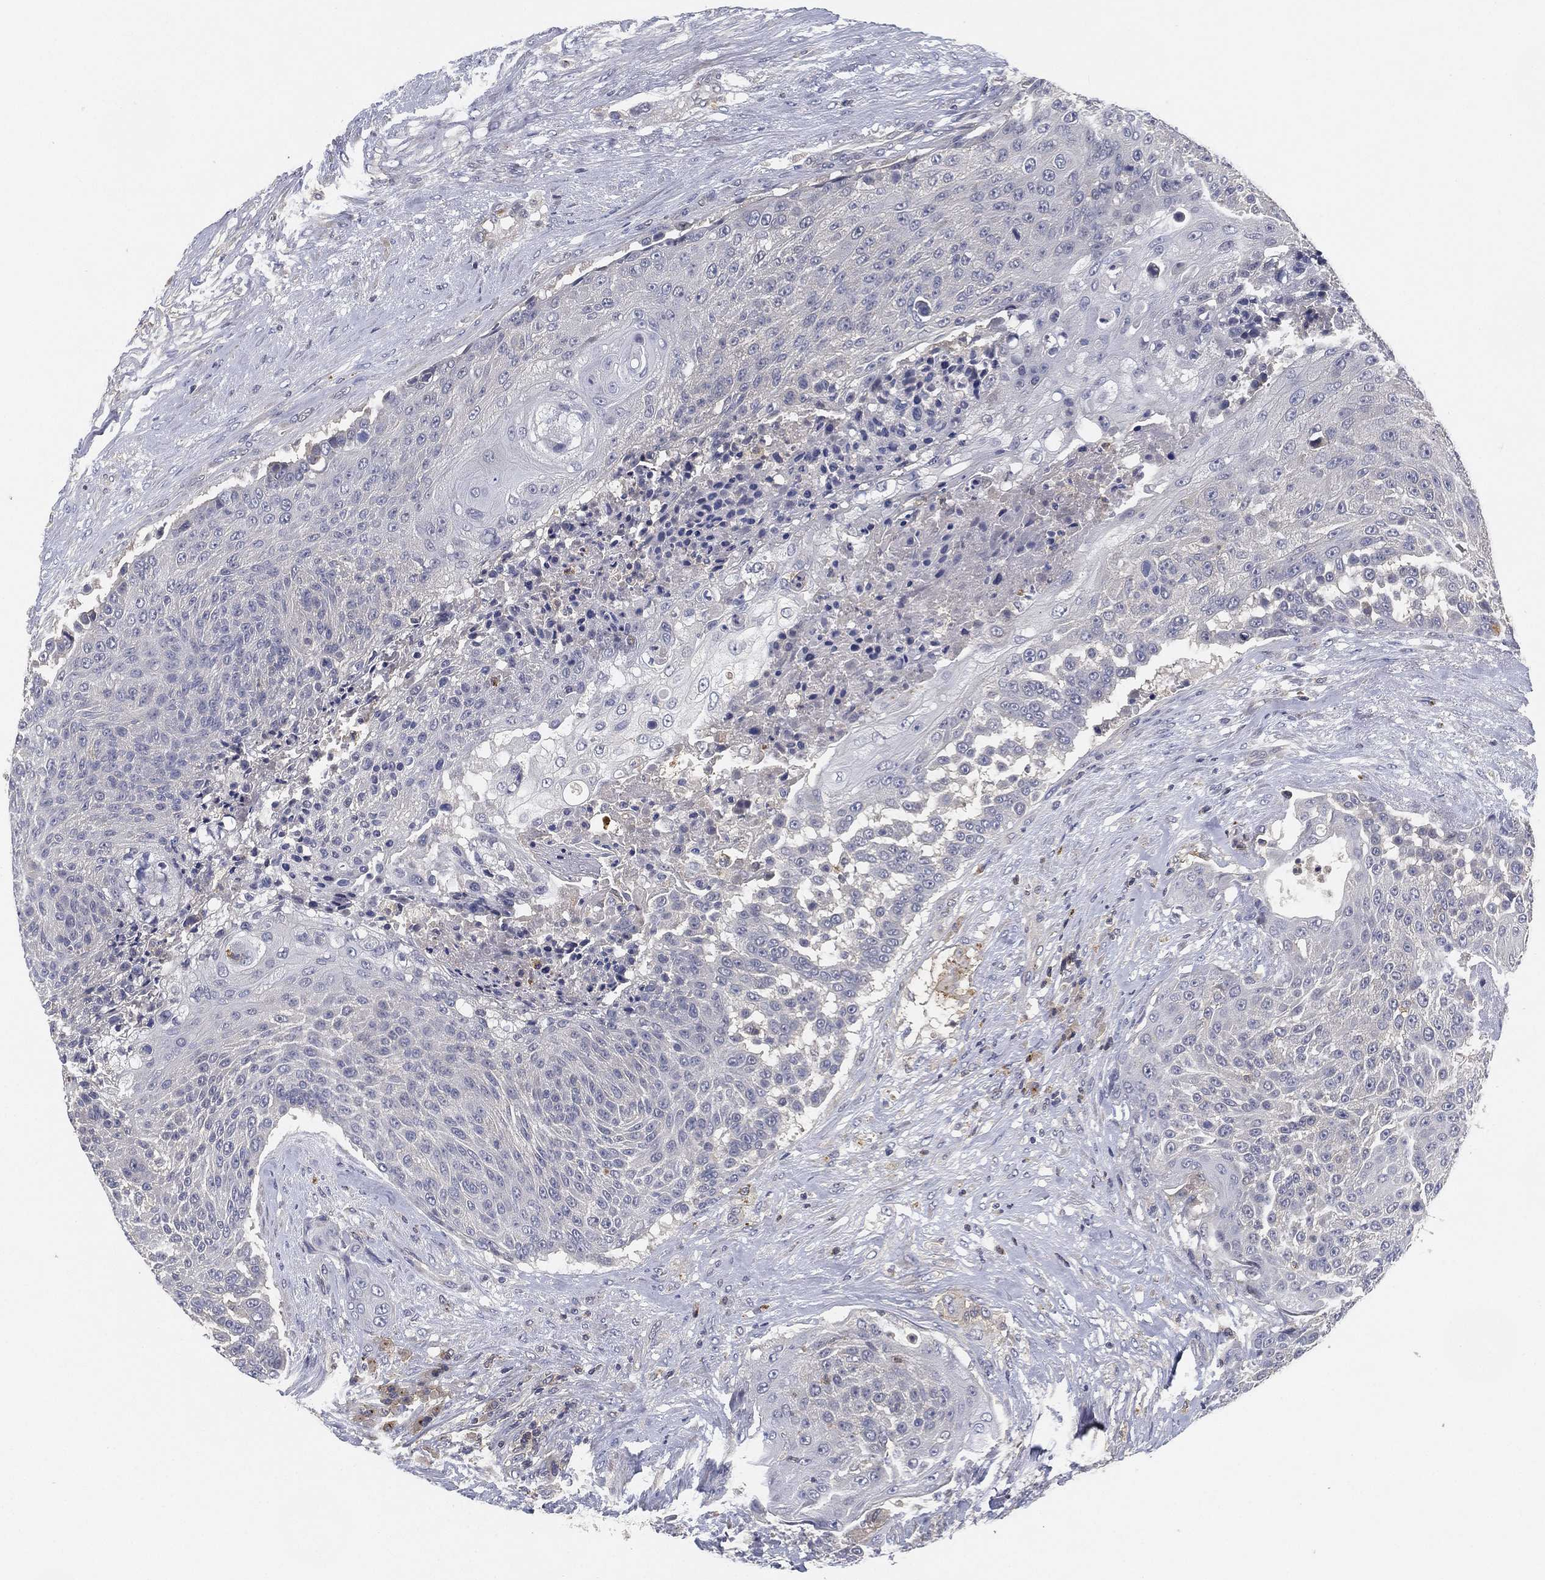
{"staining": {"intensity": "negative", "quantity": "none", "location": "none"}, "tissue": "urothelial cancer", "cell_type": "Tumor cells", "image_type": "cancer", "snomed": [{"axis": "morphology", "description": "Urothelial carcinoma, High grade"}, {"axis": "topography", "description": "Urinary bladder"}], "caption": "Urothelial carcinoma (high-grade) was stained to show a protein in brown. There is no significant staining in tumor cells. Brightfield microscopy of immunohistochemistry stained with DAB (3,3'-diaminobenzidine) (brown) and hematoxylin (blue), captured at high magnification.", "gene": "CFAP251", "patient": {"sex": "female", "age": 63}}